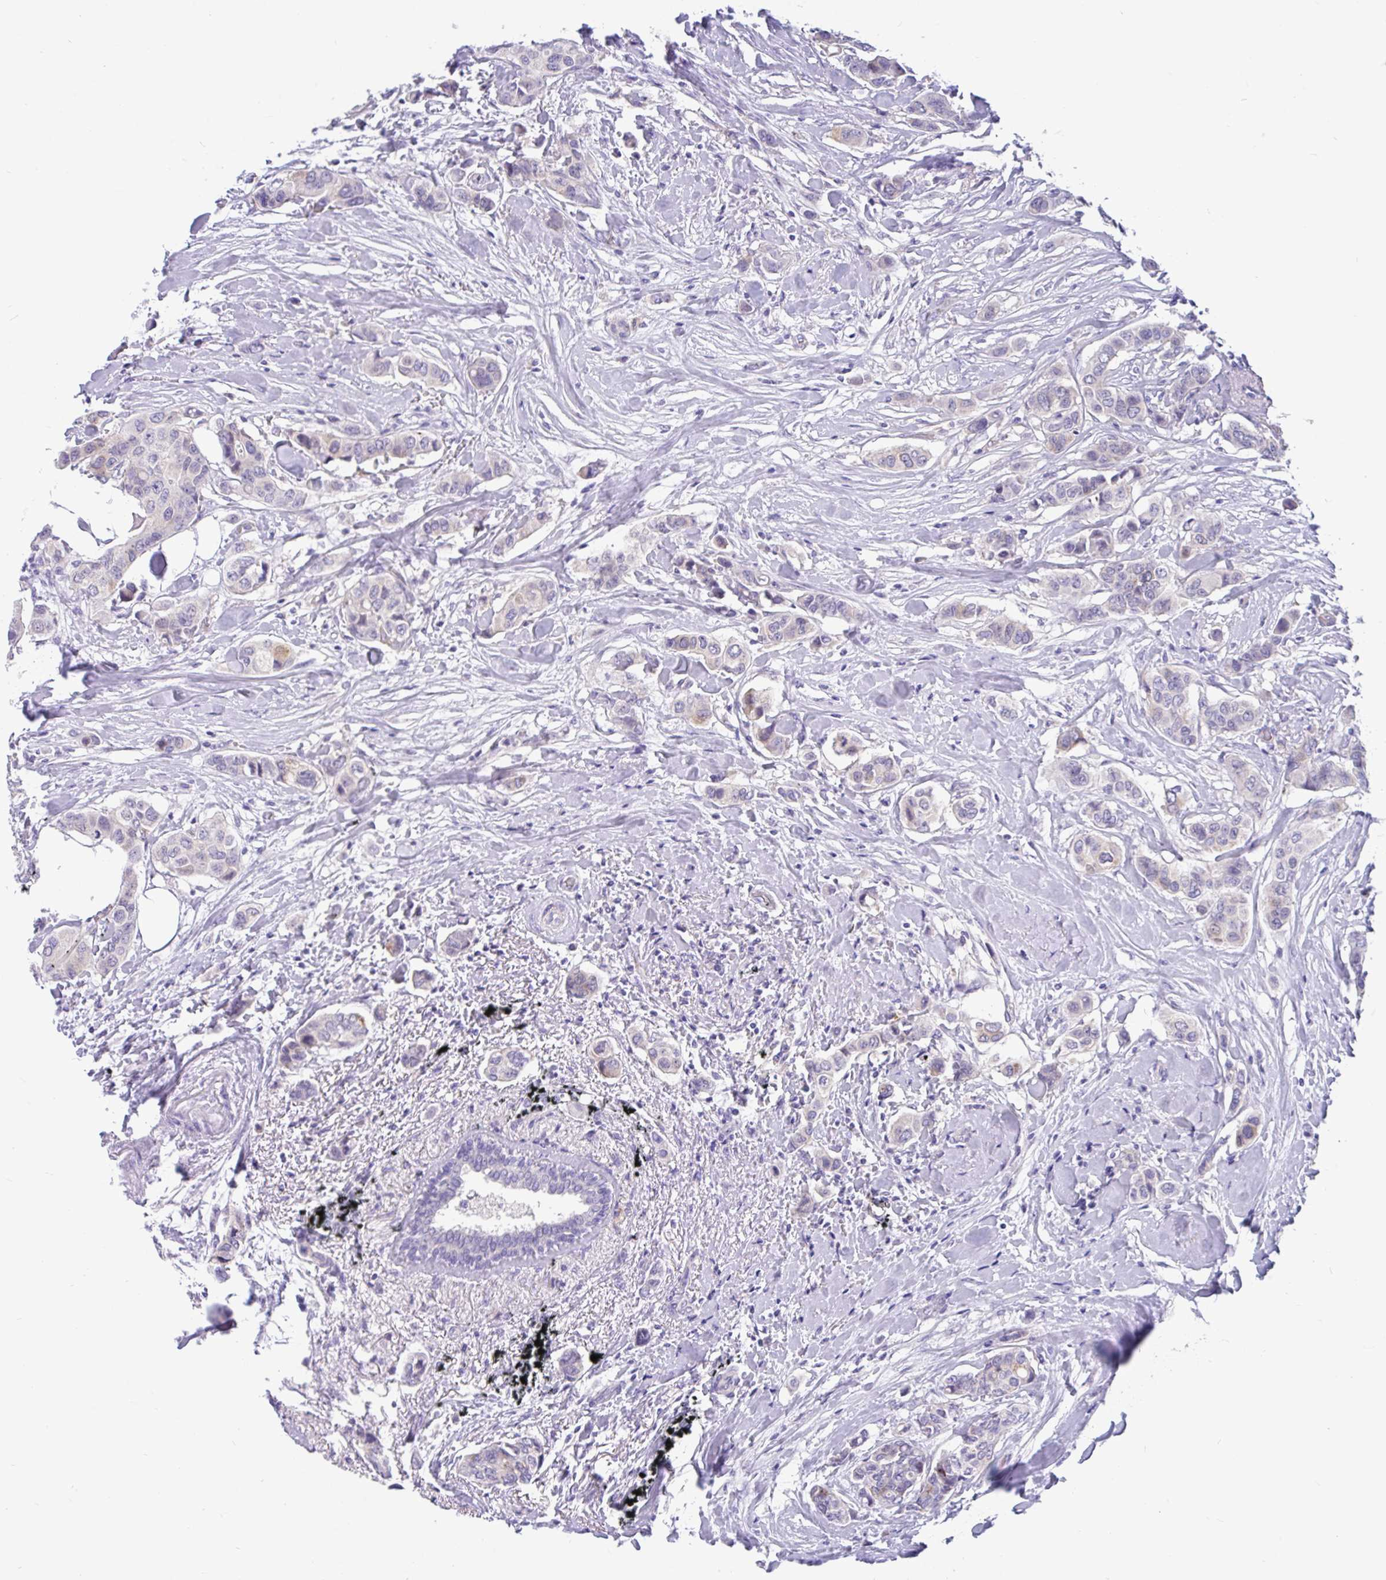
{"staining": {"intensity": "weak", "quantity": "<25%", "location": "cytoplasmic/membranous"}, "tissue": "breast cancer", "cell_type": "Tumor cells", "image_type": "cancer", "snomed": [{"axis": "morphology", "description": "Lobular carcinoma"}, {"axis": "topography", "description": "Breast"}], "caption": "Human breast cancer (lobular carcinoma) stained for a protein using immunohistochemistry (IHC) reveals no expression in tumor cells.", "gene": "KIAA2013", "patient": {"sex": "female", "age": 51}}